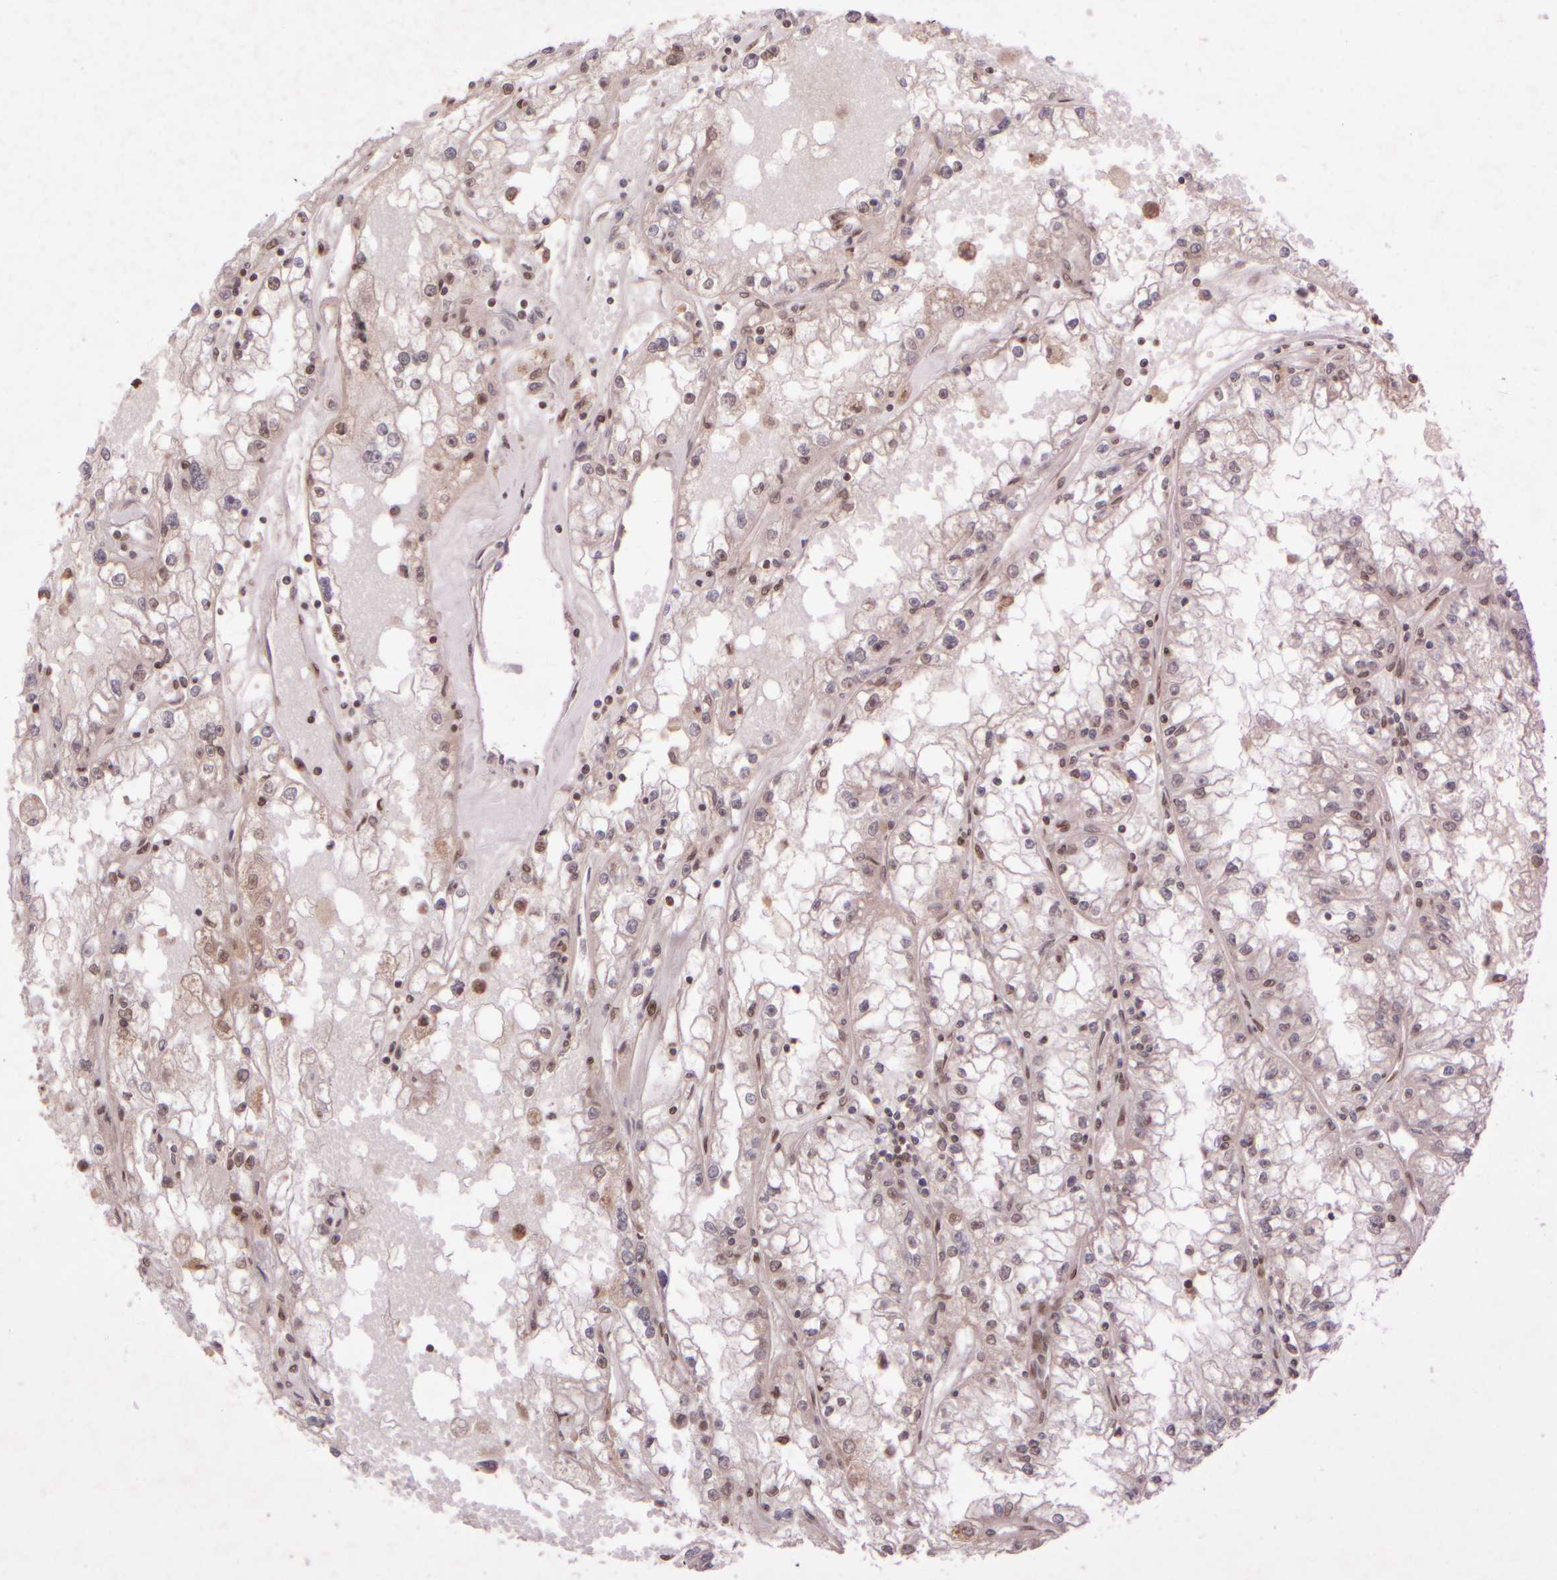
{"staining": {"intensity": "moderate", "quantity": "<25%", "location": "nuclear"}, "tissue": "renal cancer", "cell_type": "Tumor cells", "image_type": "cancer", "snomed": [{"axis": "morphology", "description": "Adenocarcinoma, NOS"}, {"axis": "topography", "description": "Kidney"}], "caption": "This image shows renal cancer (adenocarcinoma) stained with immunohistochemistry to label a protein in brown. The nuclear of tumor cells show moderate positivity for the protein. Nuclei are counter-stained blue.", "gene": "ZC3HC1", "patient": {"sex": "male", "age": 56}}